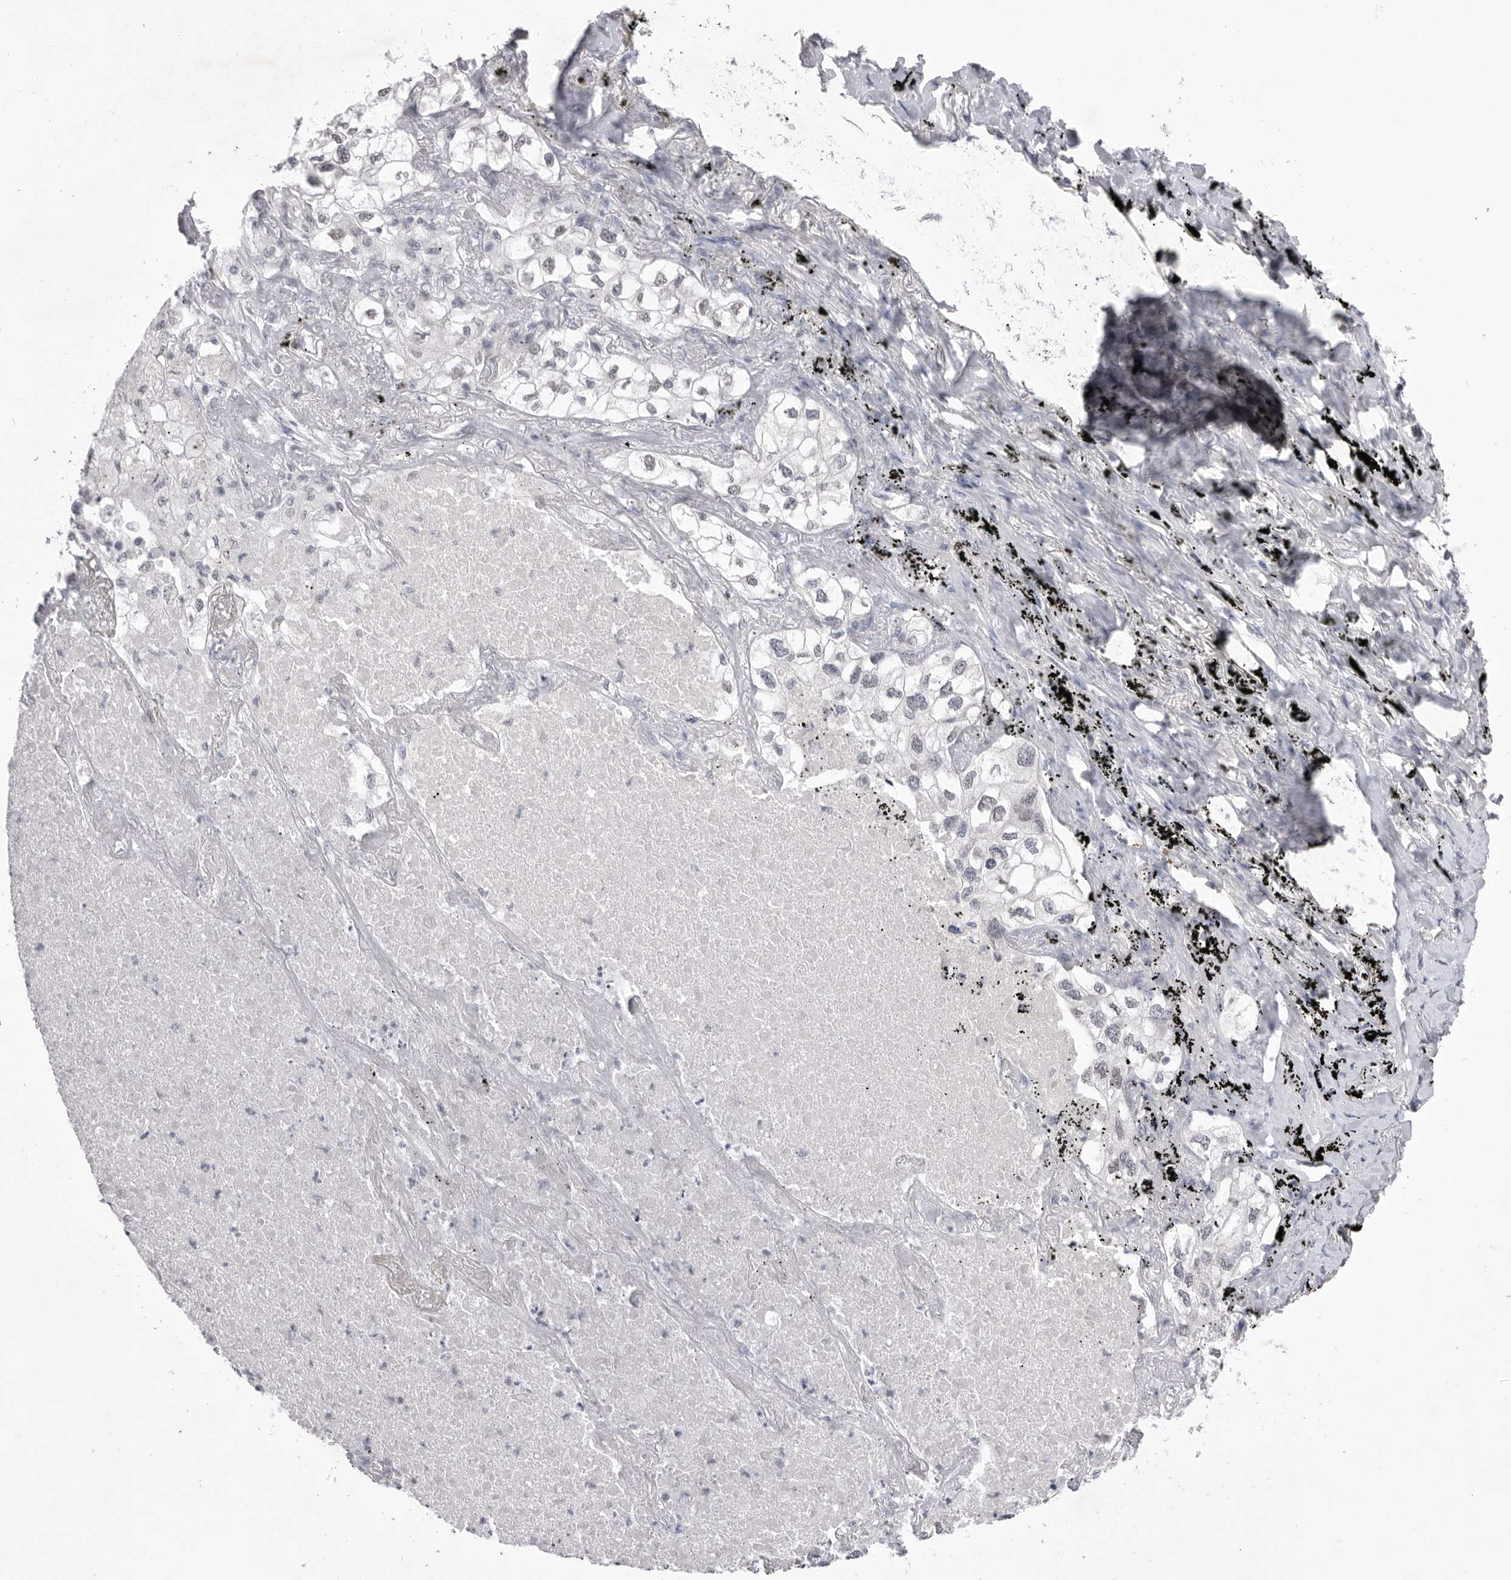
{"staining": {"intensity": "weak", "quantity": "<25%", "location": "nuclear"}, "tissue": "lung cancer", "cell_type": "Tumor cells", "image_type": "cancer", "snomed": [{"axis": "morphology", "description": "Adenocarcinoma, NOS"}, {"axis": "topography", "description": "Lung"}], "caption": "The histopathology image exhibits no significant staining in tumor cells of lung cancer. (DAB (3,3'-diaminobenzidine) immunohistochemistry with hematoxylin counter stain).", "gene": "ZBTB7B", "patient": {"sex": "male", "age": 63}}